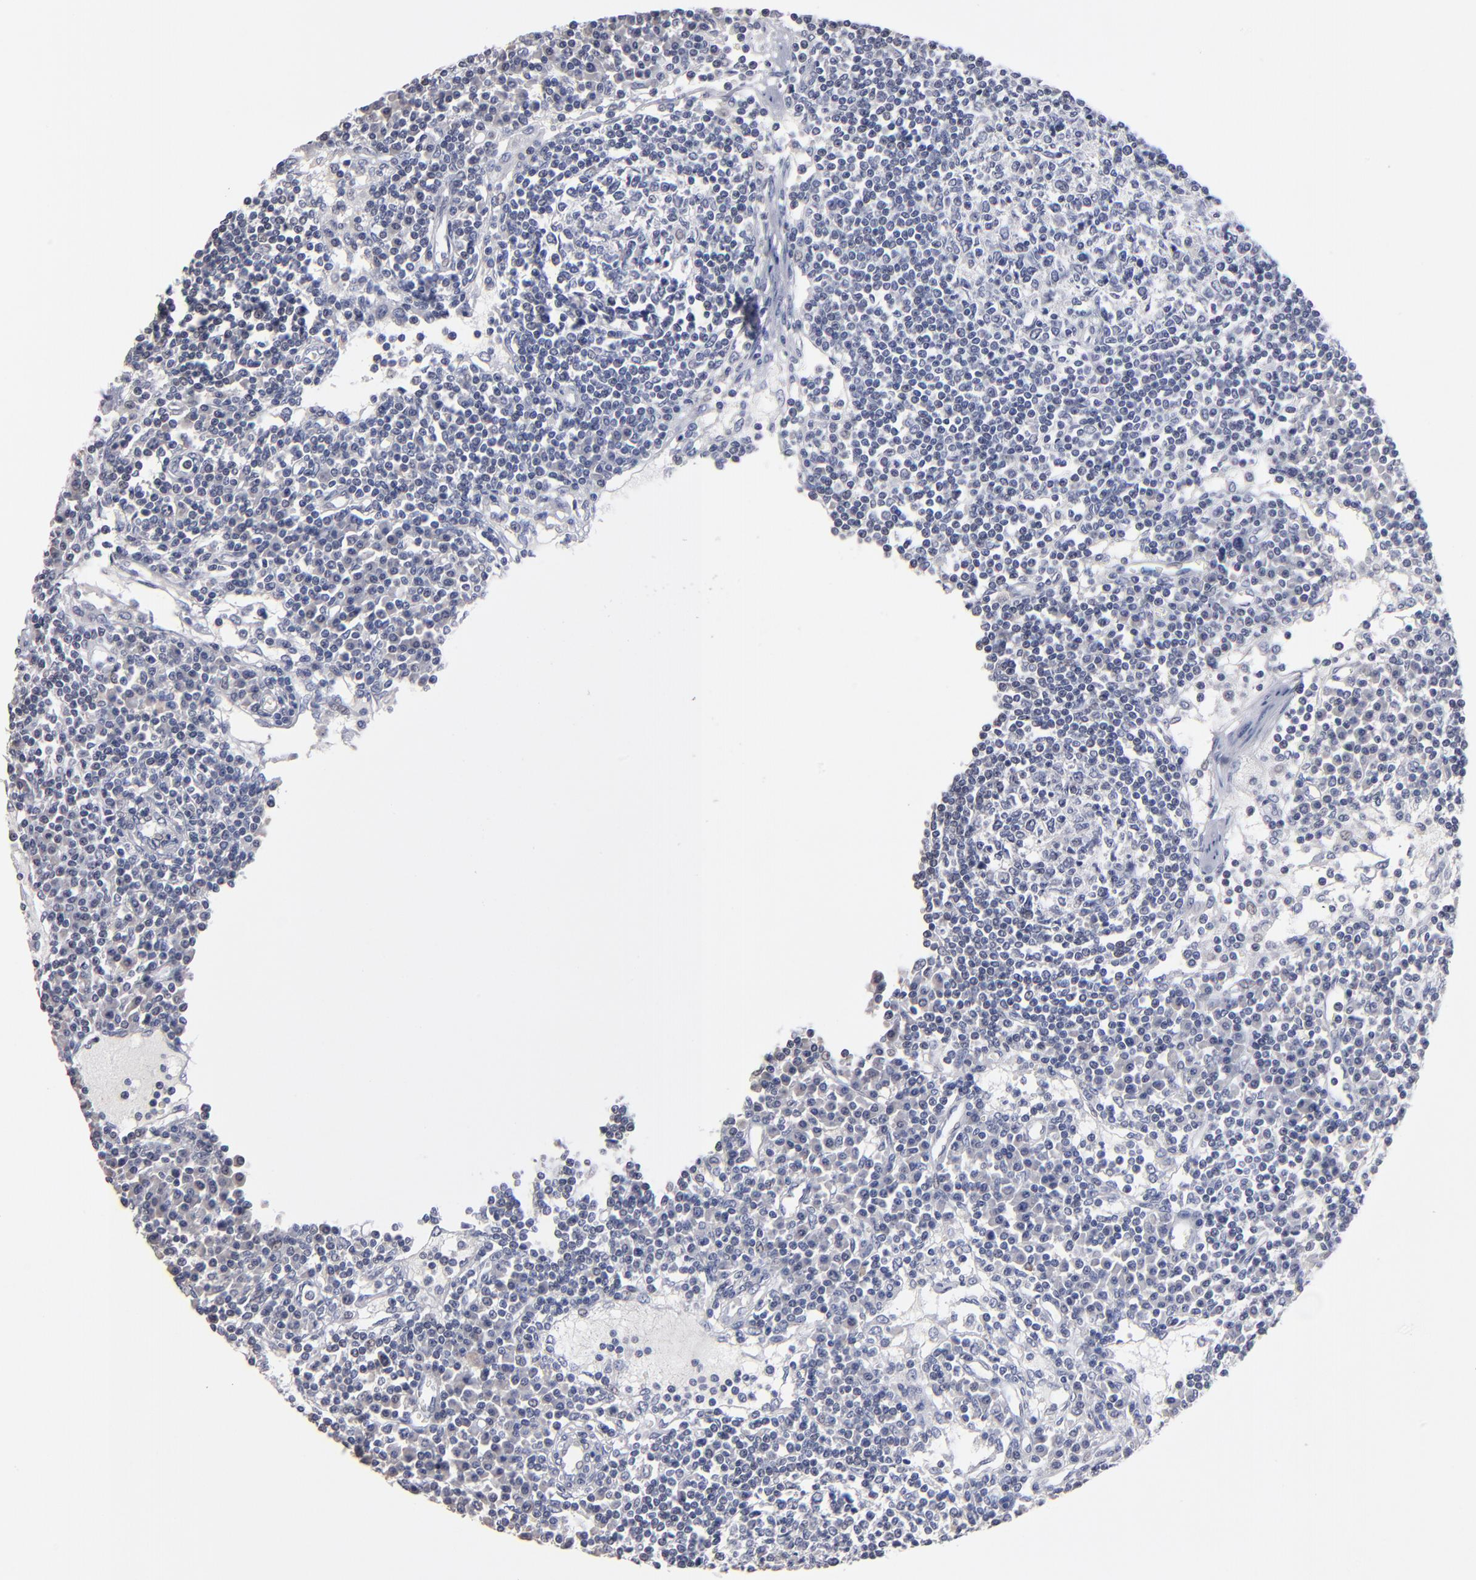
{"staining": {"intensity": "weak", "quantity": "<25%", "location": "nuclear"}, "tissue": "lymph node", "cell_type": "Germinal center cells", "image_type": "normal", "snomed": [{"axis": "morphology", "description": "Normal tissue, NOS"}, {"axis": "topography", "description": "Lymph node"}], "caption": "An image of lymph node stained for a protein shows no brown staining in germinal center cells.", "gene": "RPH3A", "patient": {"sex": "female", "age": 62}}